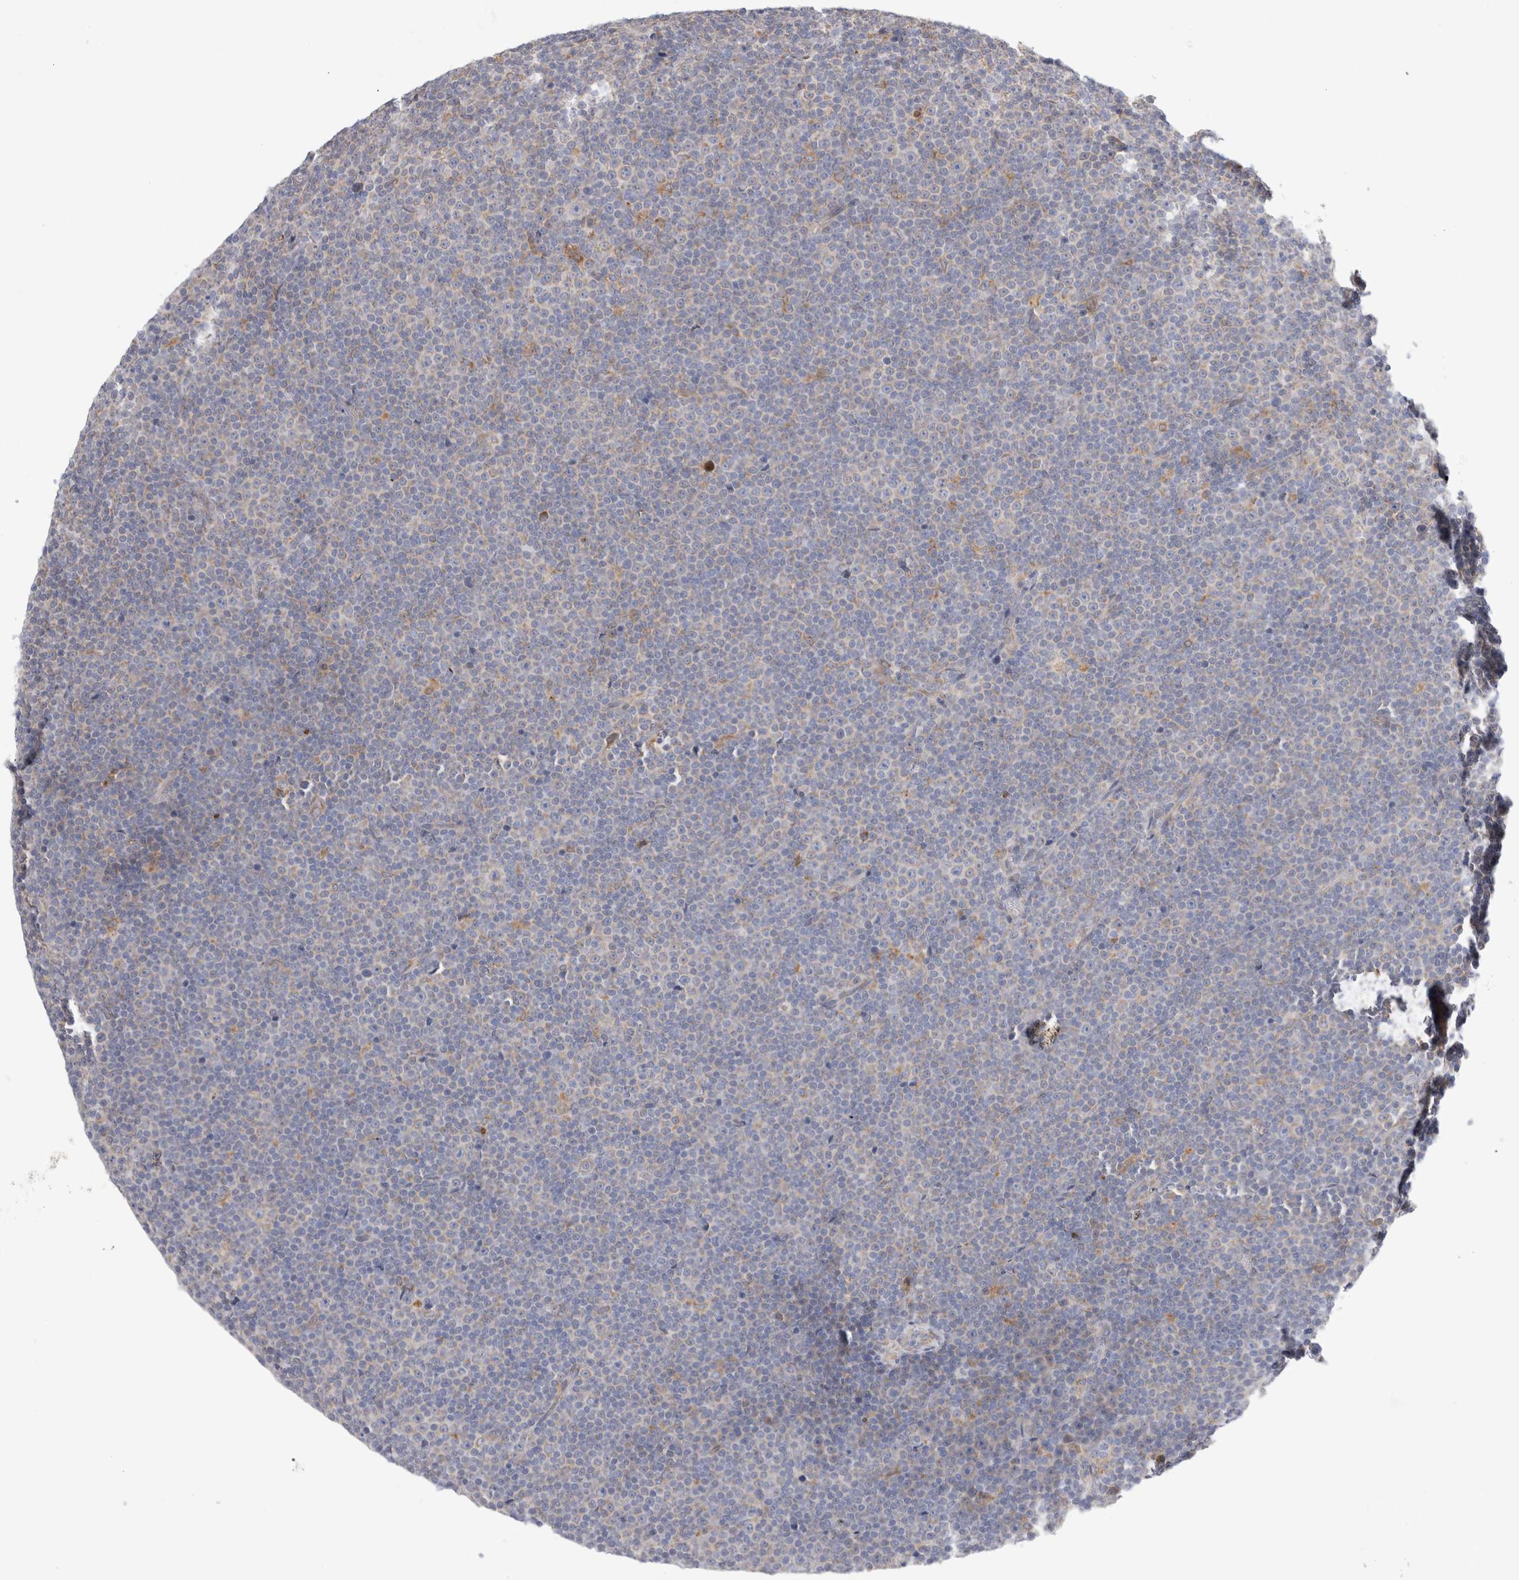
{"staining": {"intensity": "negative", "quantity": "none", "location": "none"}, "tissue": "lymphoma", "cell_type": "Tumor cells", "image_type": "cancer", "snomed": [{"axis": "morphology", "description": "Malignant lymphoma, non-Hodgkin's type, Low grade"}, {"axis": "topography", "description": "Lymph node"}], "caption": "Lymphoma was stained to show a protein in brown. There is no significant expression in tumor cells. (Brightfield microscopy of DAB (3,3'-diaminobenzidine) immunohistochemistry (IHC) at high magnification).", "gene": "RPN2", "patient": {"sex": "female", "age": 67}}